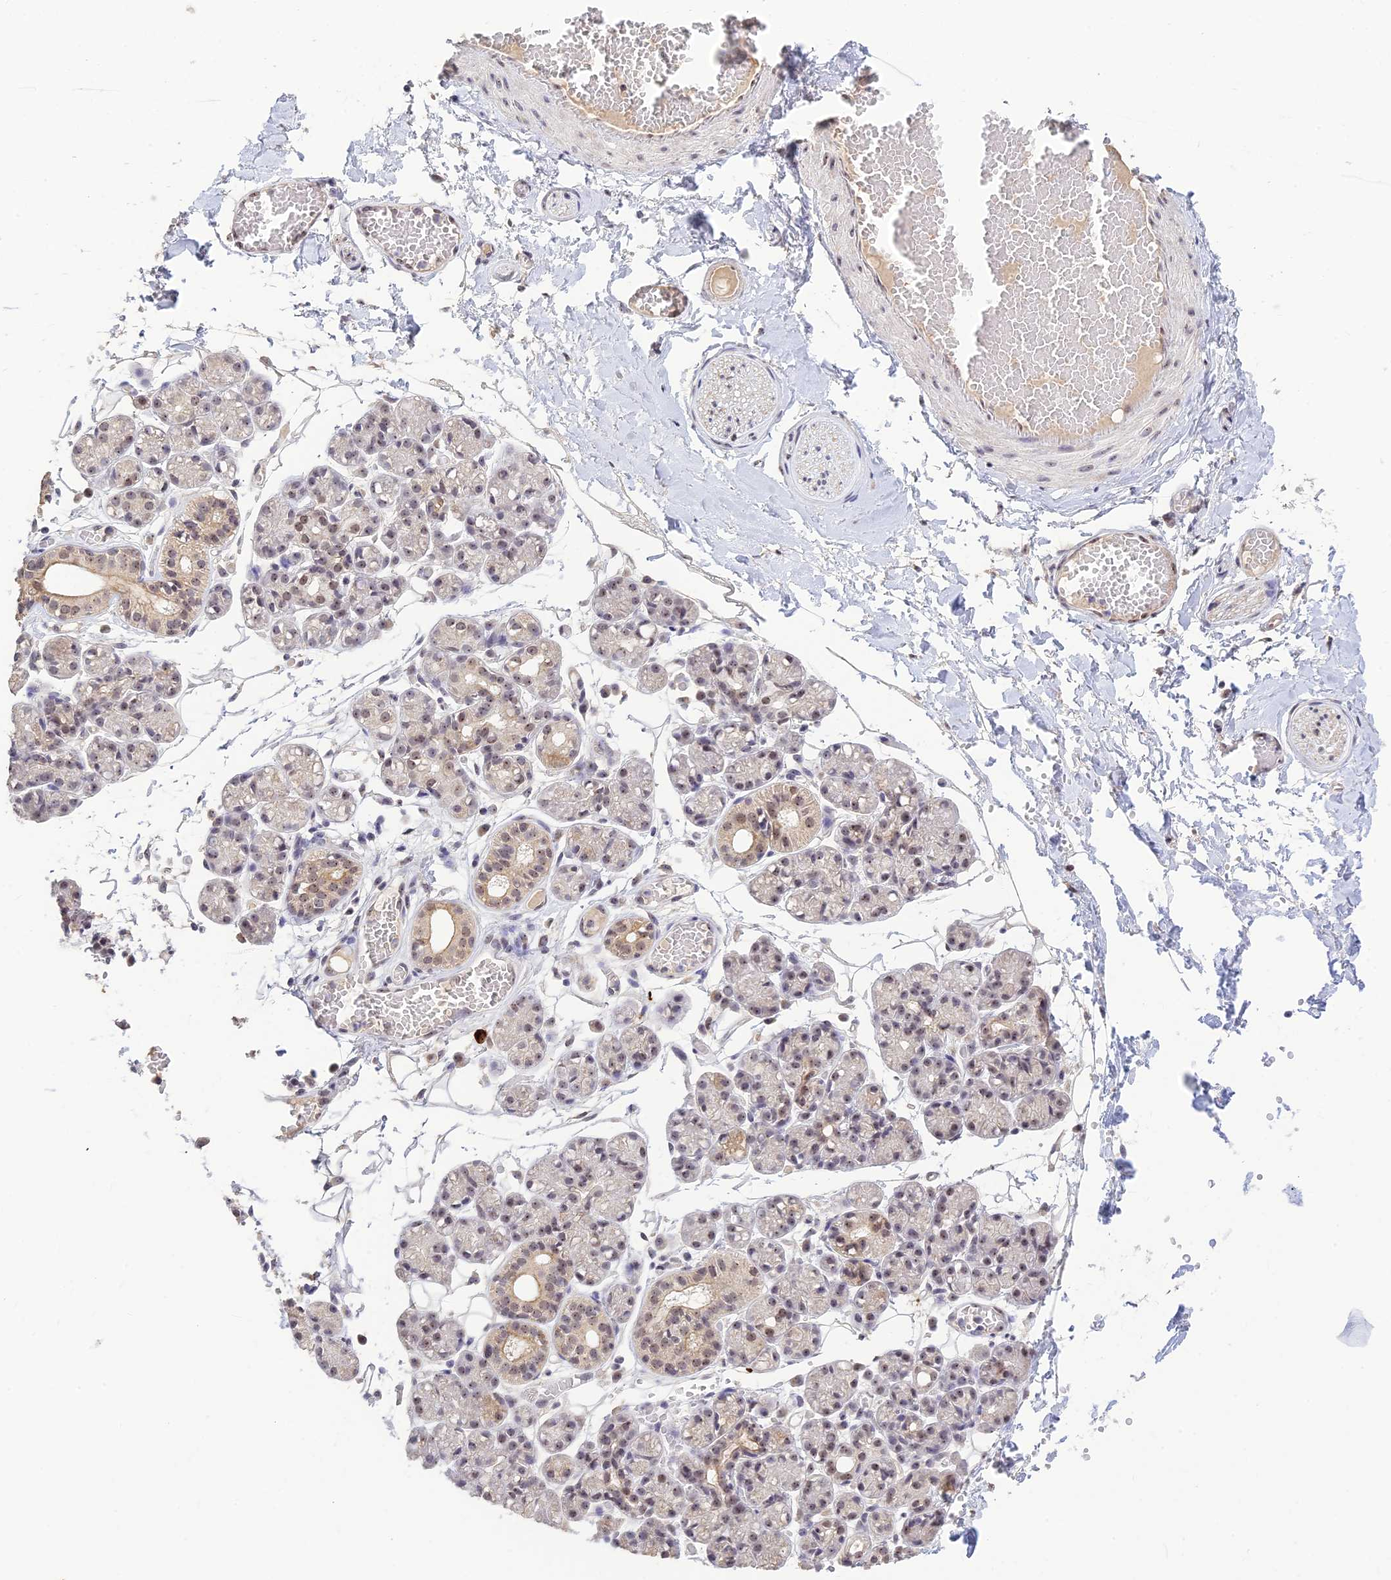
{"staining": {"intensity": "weak", "quantity": "25%-75%", "location": "cytoplasmic/membranous,nuclear"}, "tissue": "salivary gland", "cell_type": "Glandular cells", "image_type": "normal", "snomed": [{"axis": "morphology", "description": "Normal tissue, NOS"}, {"axis": "topography", "description": "Salivary gland"}], "caption": "Protein positivity by immunohistochemistry (IHC) shows weak cytoplasmic/membranous,nuclear expression in about 25%-75% of glandular cells in benign salivary gland. The staining was performed using DAB (3,3'-diaminobenzidine) to visualize the protein expression in brown, while the nuclei were stained in blue with hematoxylin (Magnification: 20x).", "gene": "POLR1G", "patient": {"sex": "male", "age": 63}}